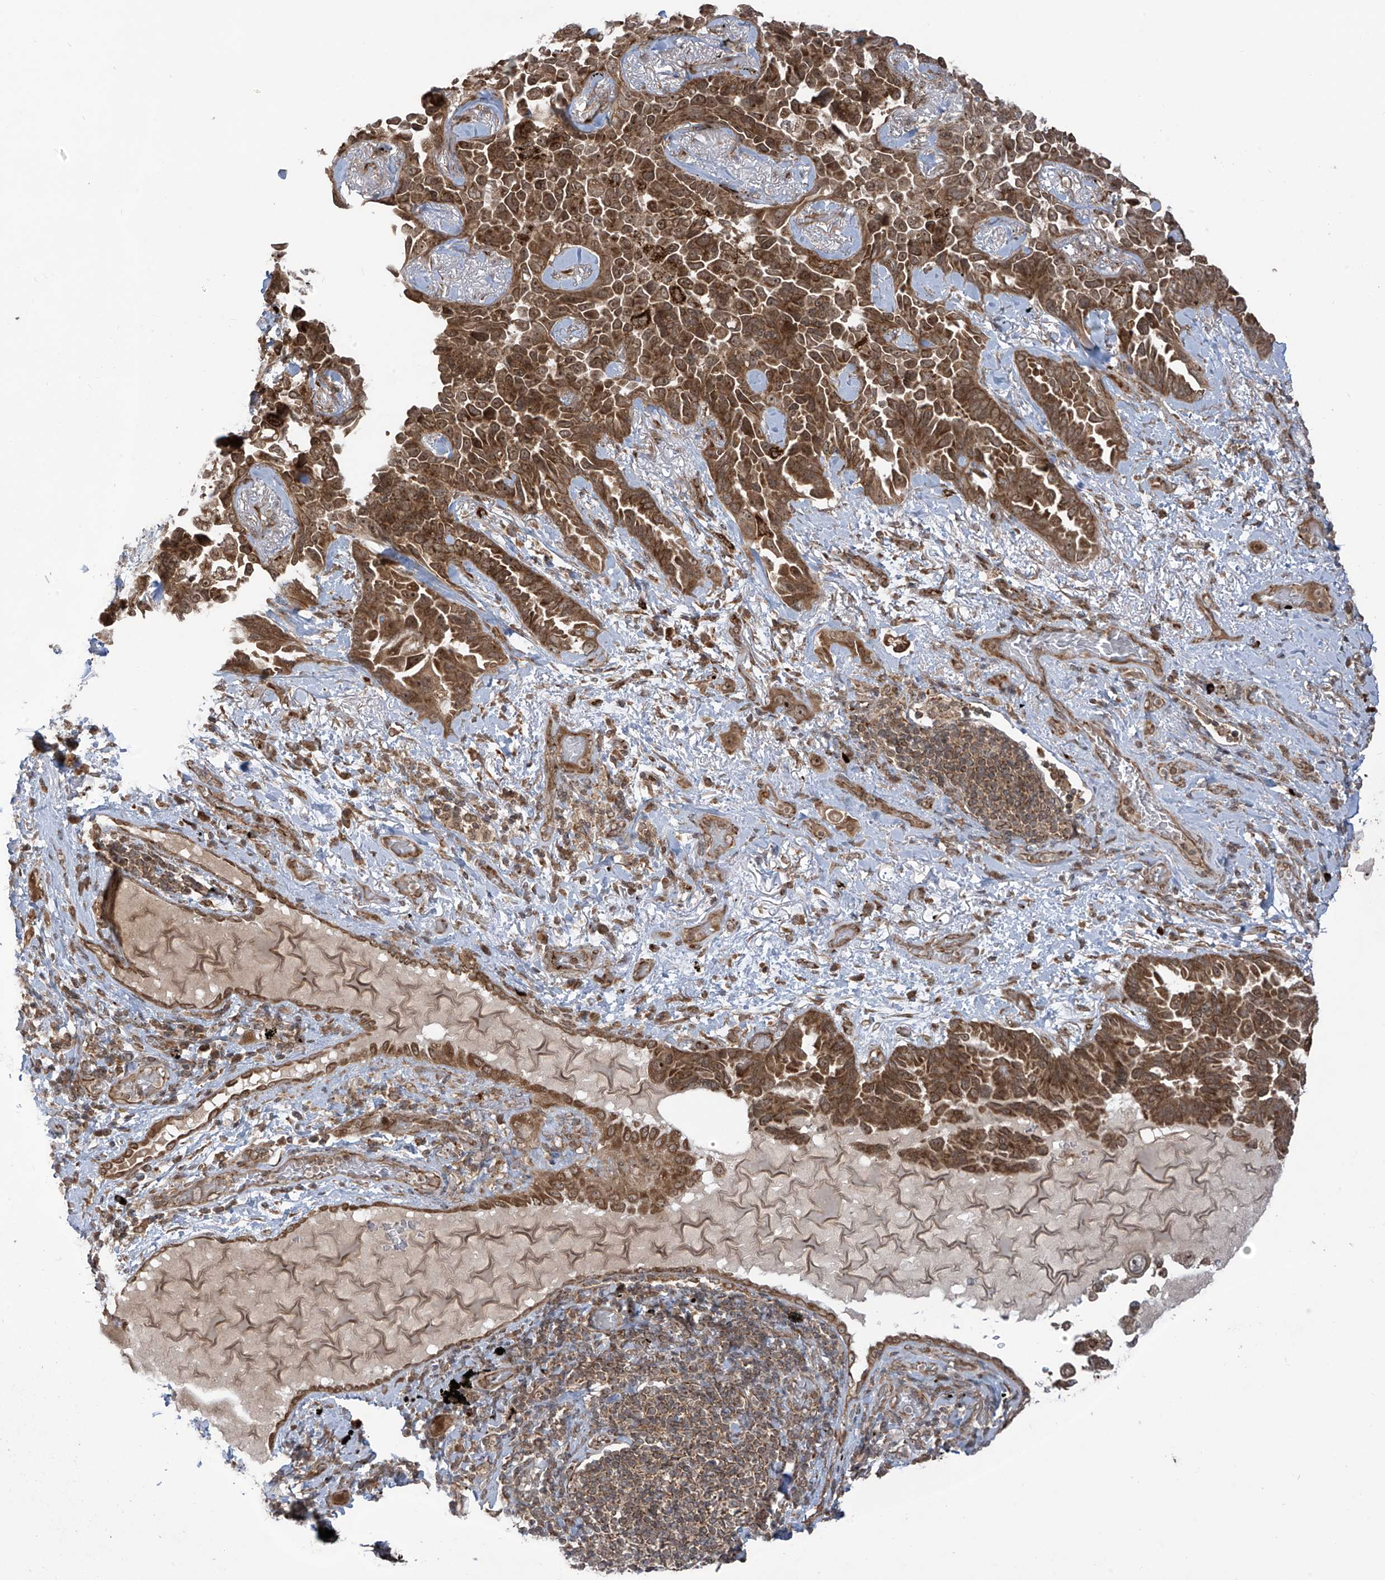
{"staining": {"intensity": "moderate", "quantity": ">75%", "location": "cytoplasmic/membranous"}, "tissue": "lung cancer", "cell_type": "Tumor cells", "image_type": "cancer", "snomed": [{"axis": "morphology", "description": "Adenocarcinoma, NOS"}, {"axis": "topography", "description": "Lung"}], "caption": "Moderate cytoplasmic/membranous staining for a protein is identified in approximately >75% of tumor cells of lung cancer (adenocarcinoma) using immunohistochemistry (IHC).", "gene": "TRIM67", "patient": {"sex": "female", "age": 67}}